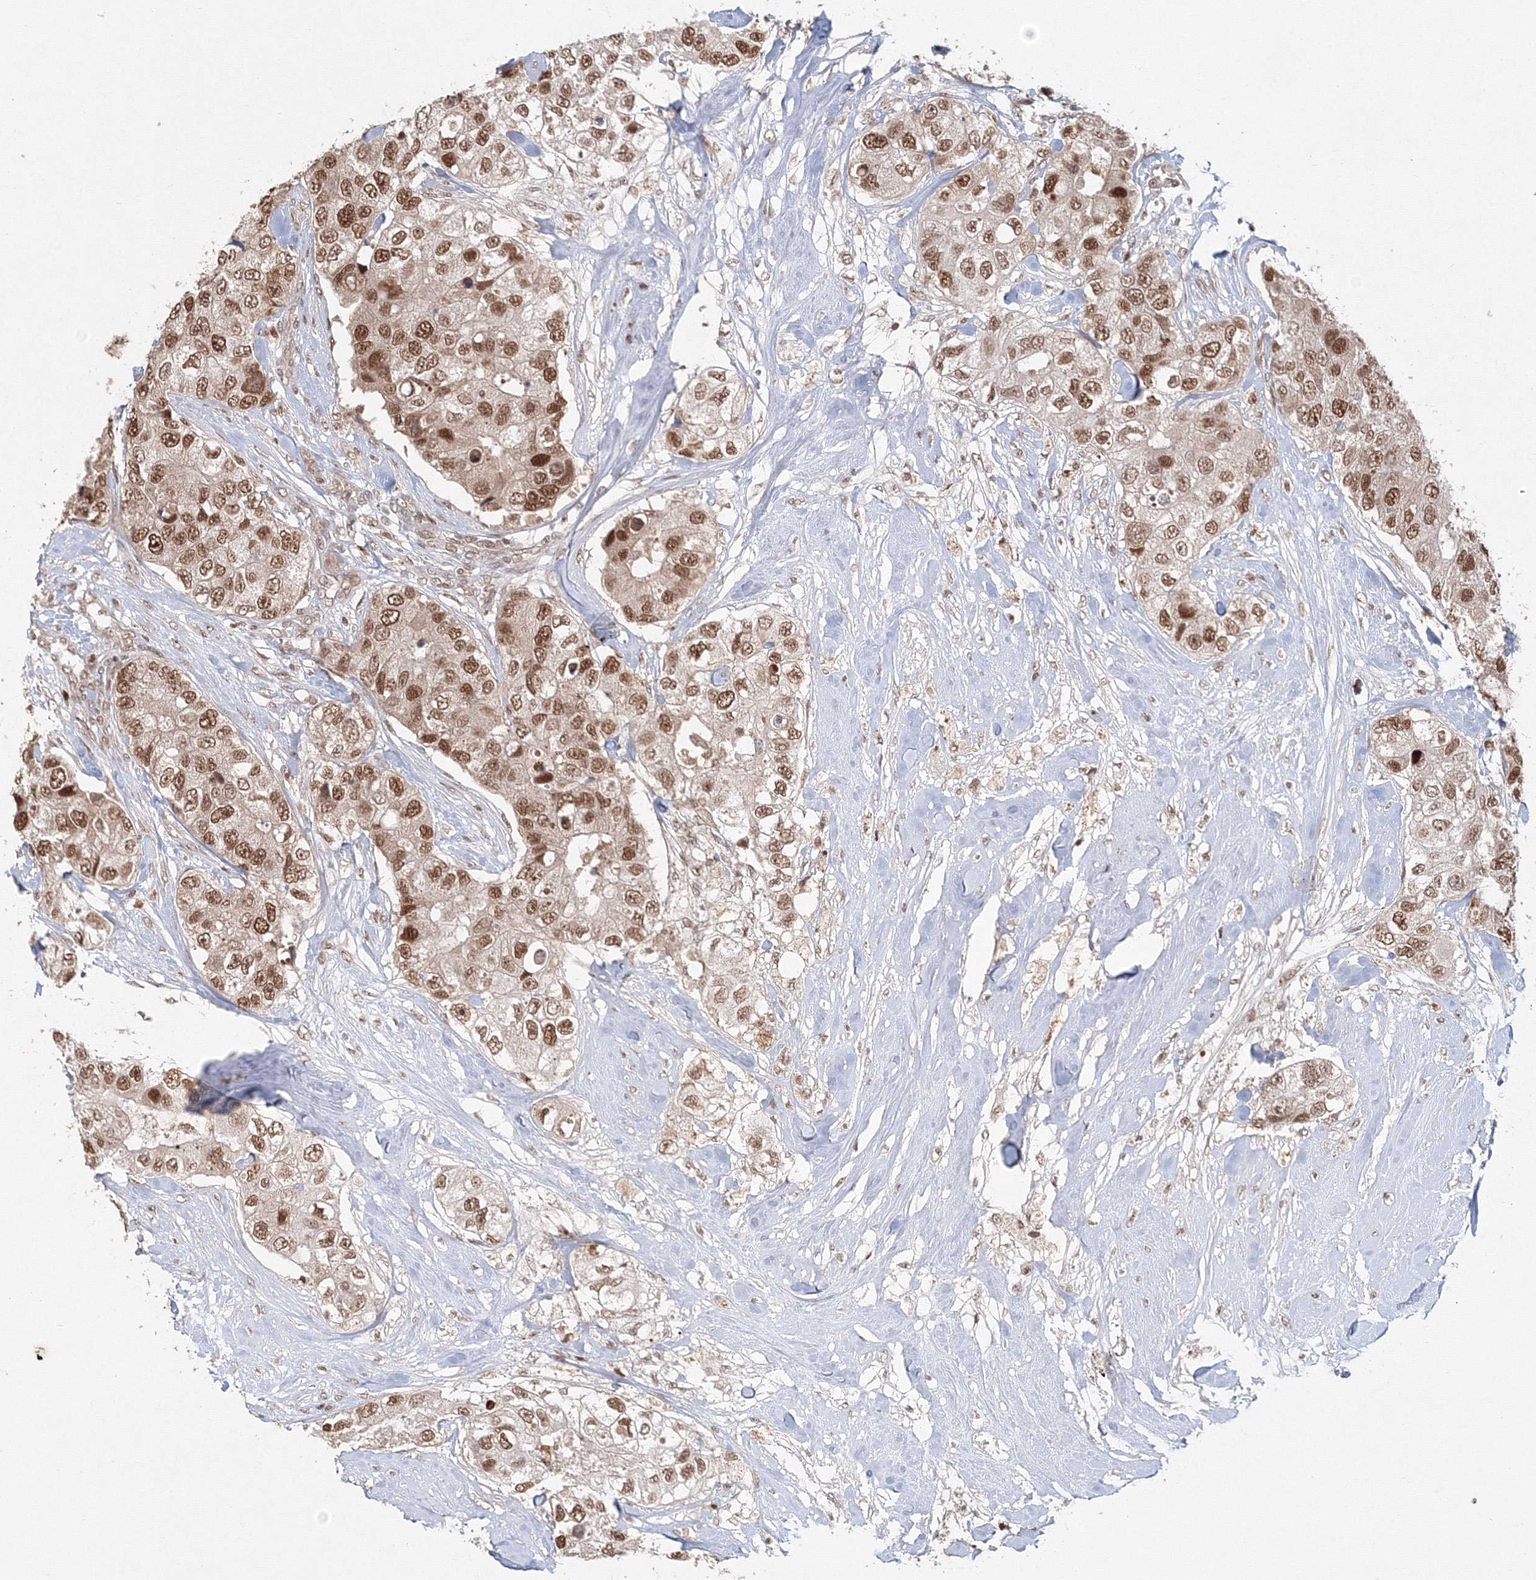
{"staining": {"intensity": "moderate", "quantity": ">75%", "location": "nuclear"}, "tissue": "breast cancer", "cell_type": "Tumor cells", "image_type": "cancer", "snomed": [{"axis": "morphology", "description": "Duct carcinoma"}, {"axis": "topography", "description": "Breast"}], "caption": "Immunohistochemical staining of human infiltrating ductal carcinoma (breast) displays moderate nuclear protein staining in about >75% of tumor cells.", "gene": "IWS1", "patient": {"sex": "female", "age": 62}}